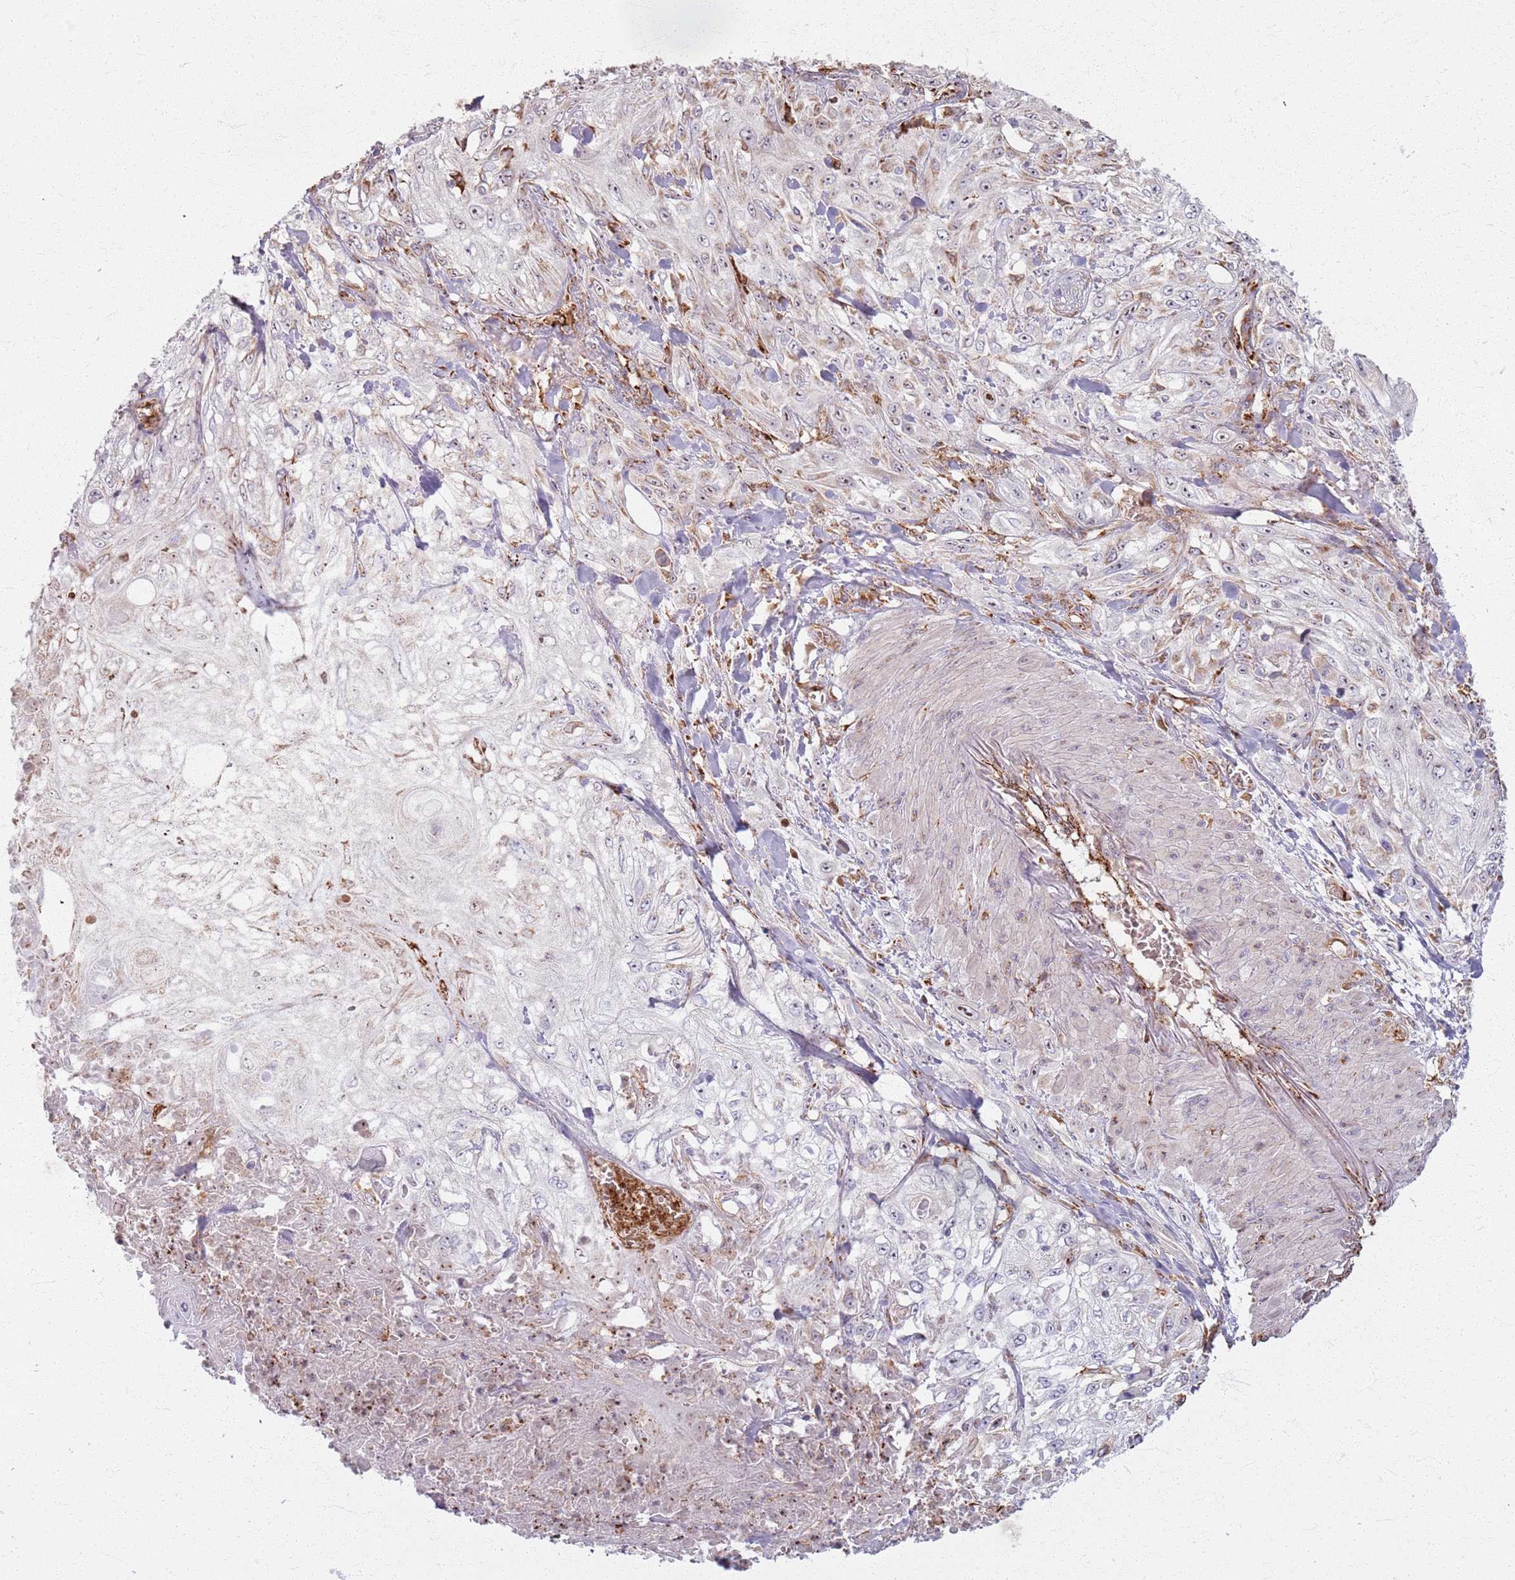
{"staining": {"intensity": "weak", "quantity": "<25%", "location": "cytoplasmic/membranous"}, "tissue": "skin cancer", "cell_type": "Tumor cells", "image_type": "cancer", "snomed": [{"axis": "morphology", "description": "Squamous cell carcinoma, NOS"}, {"axis": "morphology", "description": "Squamous cell carcinoma, metastatic, NOS"}, {"axis": "topography", "description": "Skin"}, {"axis": "topography", "description": "Lymph node"}], "caption": "Protein analysis of skin cancer (squamous cell carcinoma) demonstrates no significant positivity in tumor cells. Brightfield microscopy of immunohistochemistry stained with DAB (3,3'-diaminobenzidine) (brown) and hematoxylin (blue), captured at high magnification.", "gene": "KRI1", "patient": {"sex": "male", "age": 75}}